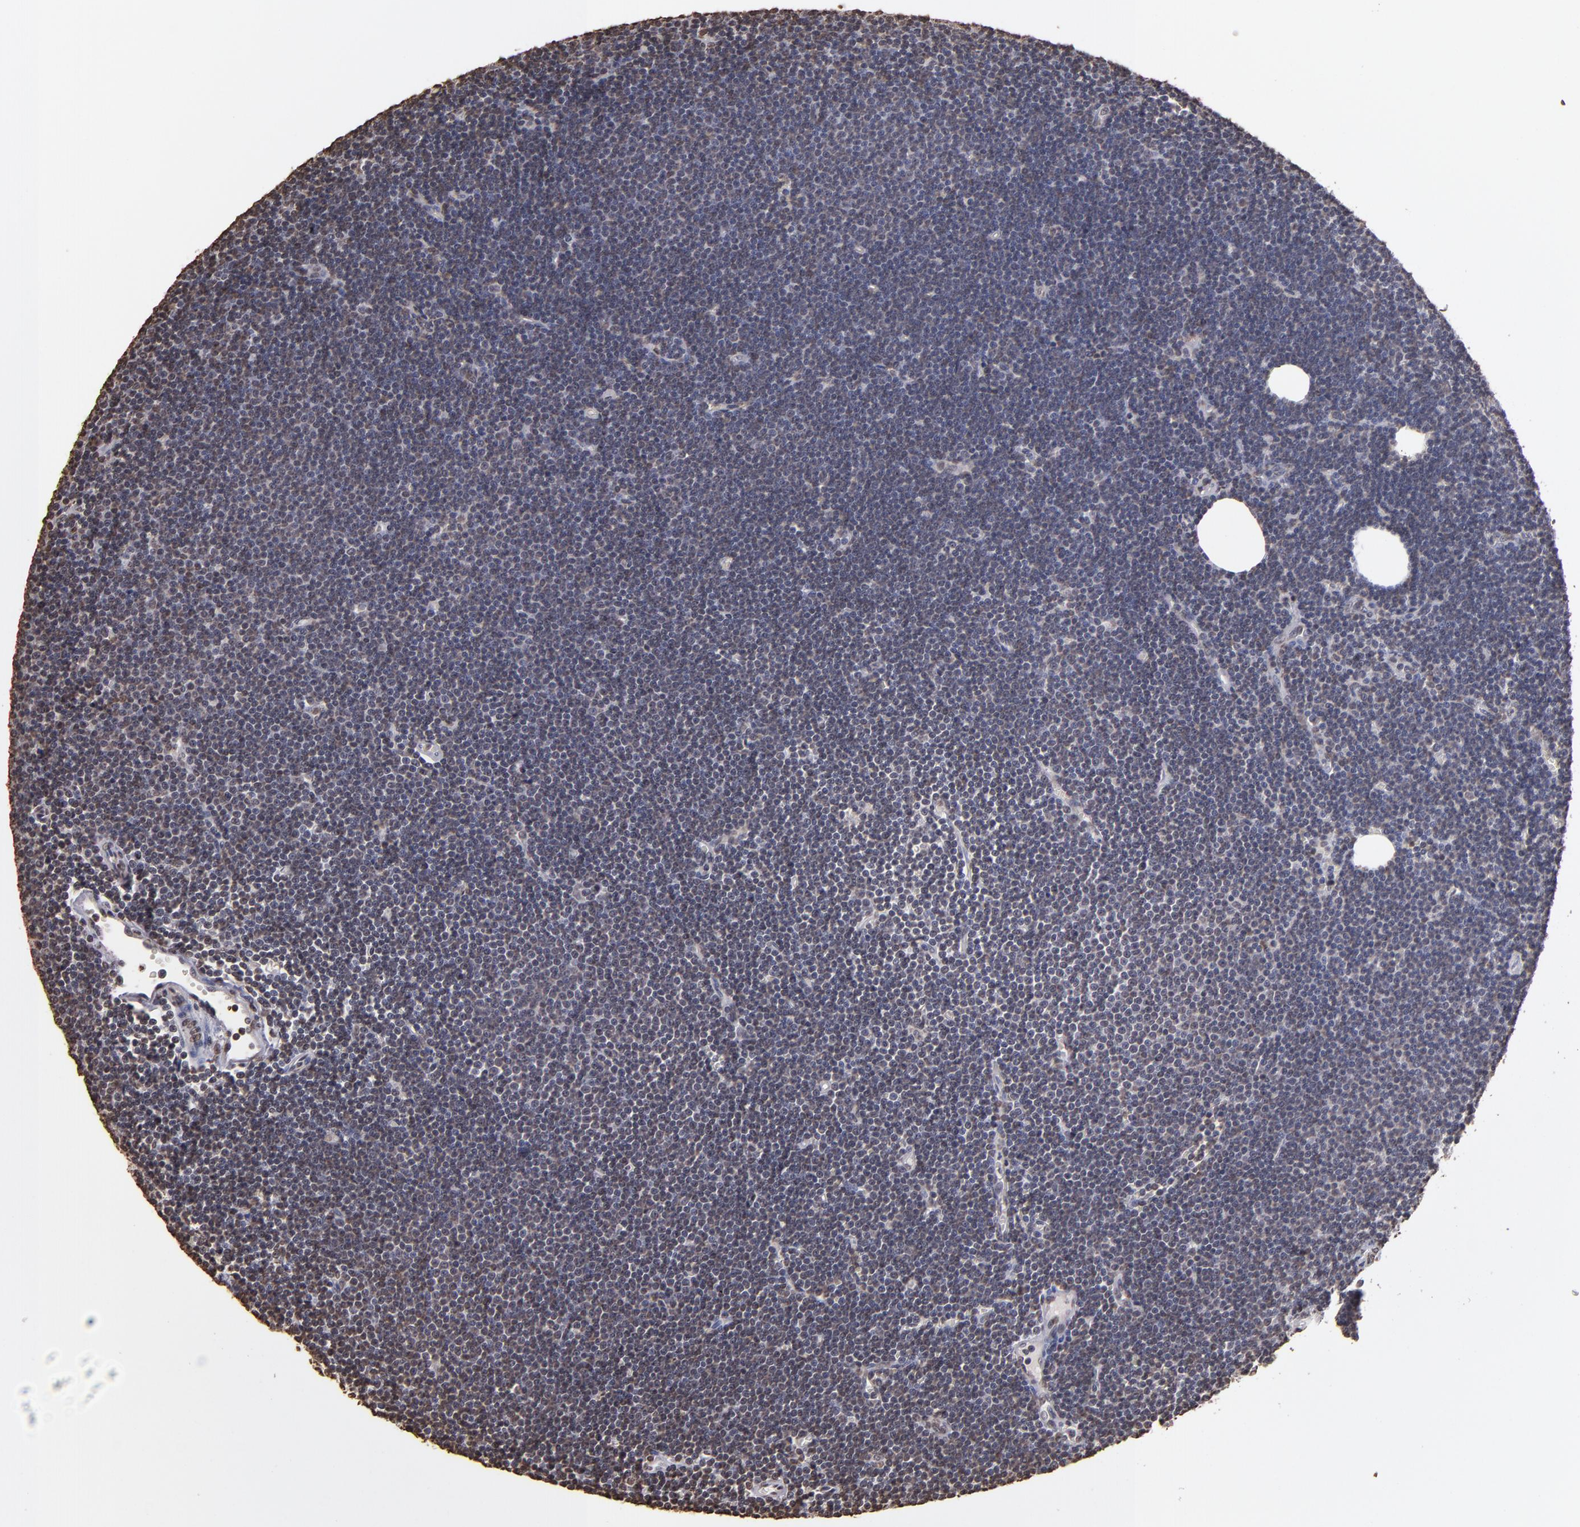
{"staining": {"intensity": "weak", "quantity": "<25%", "location": "nuclear"}, "tissue": "lymphoma", "cell_type": "Tumor cells", "image_type": "cancer", "snomed": [{"axis": "morphology", "description": "Malignant lymphoma, non-Hodgkin's type, Low grade"}, {"axis": "topography", "description": "Lymph node"}], "caption": "DAB (3,3'-diaminobenzidine) immunohistochemical staining of lymphoma reveals no significant expression in tumor cells.", "gene": "LBX1", "patient": {"sex": "female", "age": 73}}